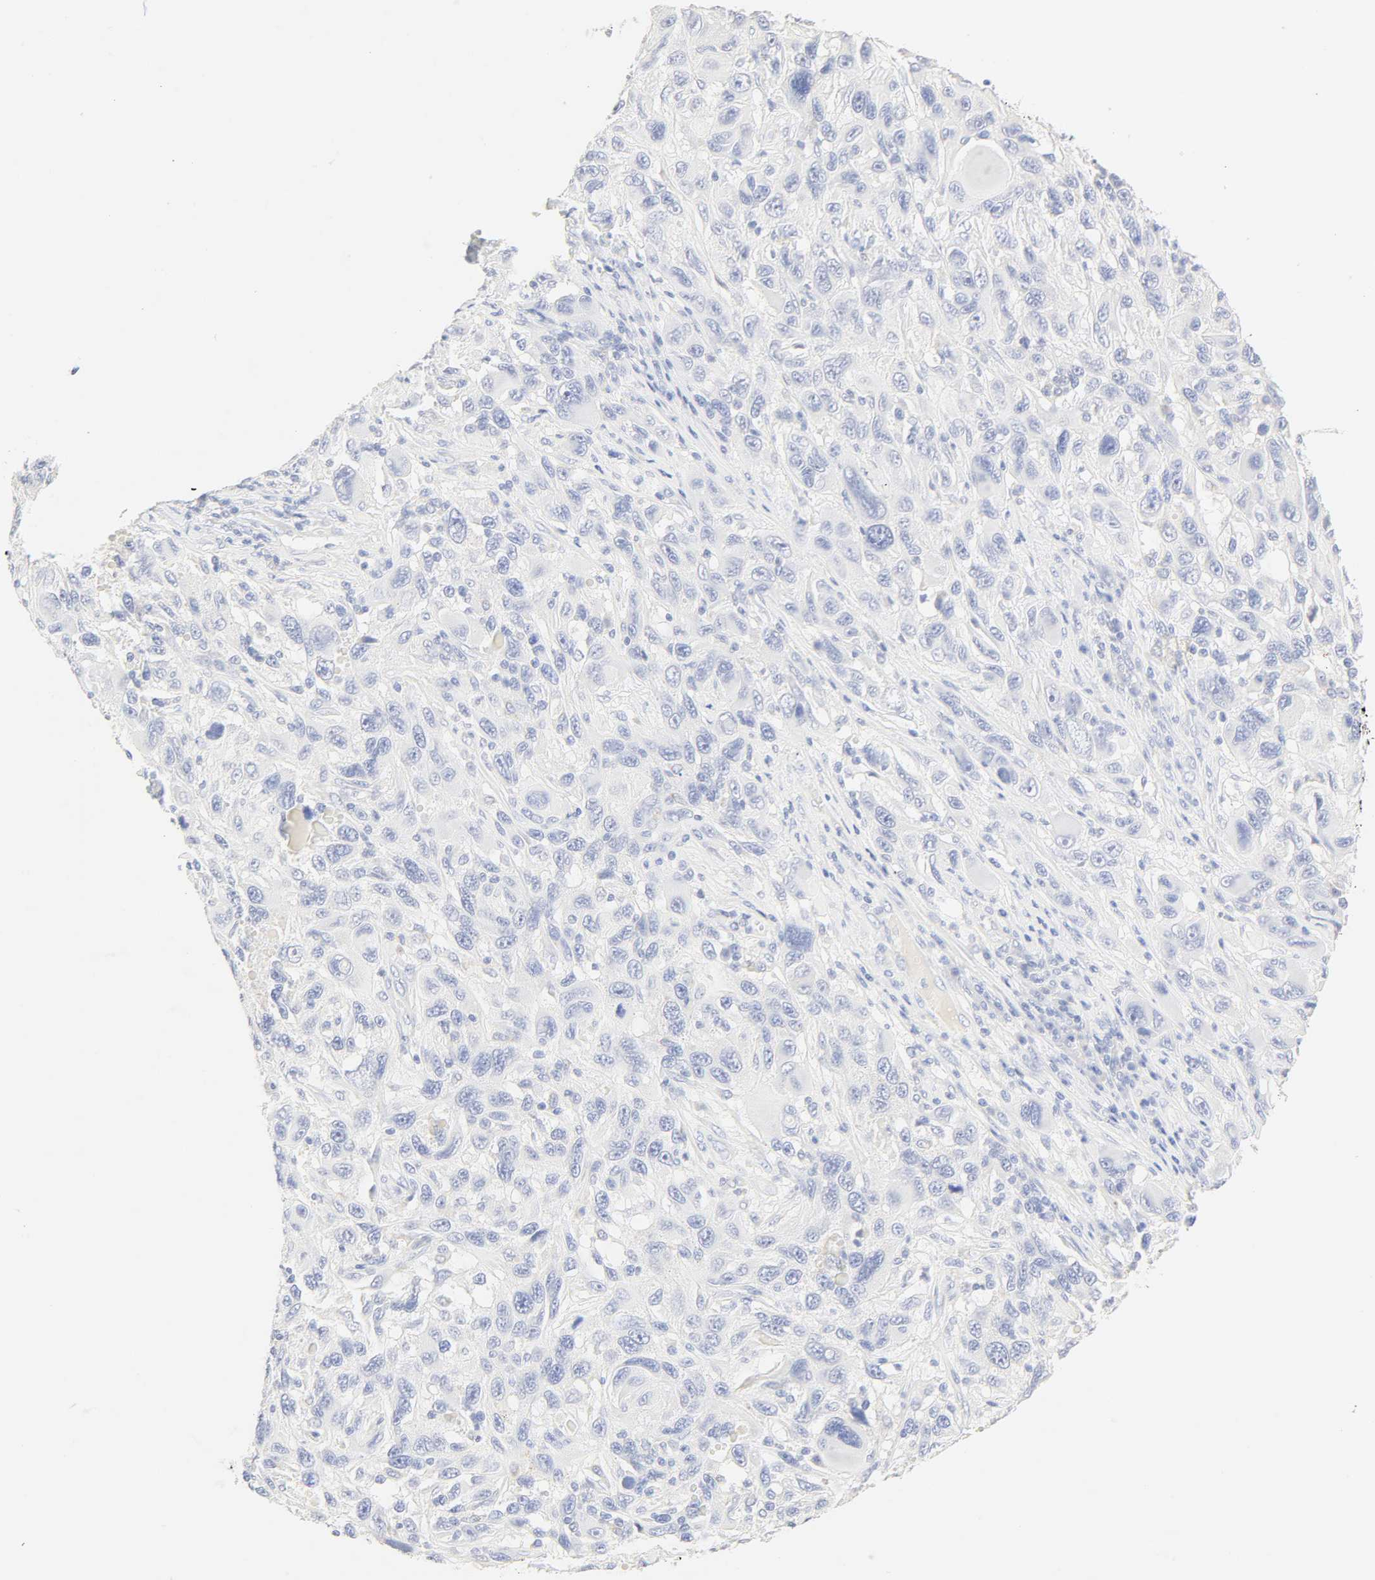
{"staining": {"intensity": "negative", "quantity": "none", "location": "none"}, "tissue": "melanoma", "cell_type": "Tumor cells", "image_type": "cancer", "snomed": [{"axis": "morphology", "description": "Malignant melanoma, NOS"}, {"axis": "topography", "description": "Skin"}], "caption": "Tumor cells are negative for protein expression in human melanoma.", "gene": "SLCO1B3", "patient": {"sex": "male", "age": 53}}